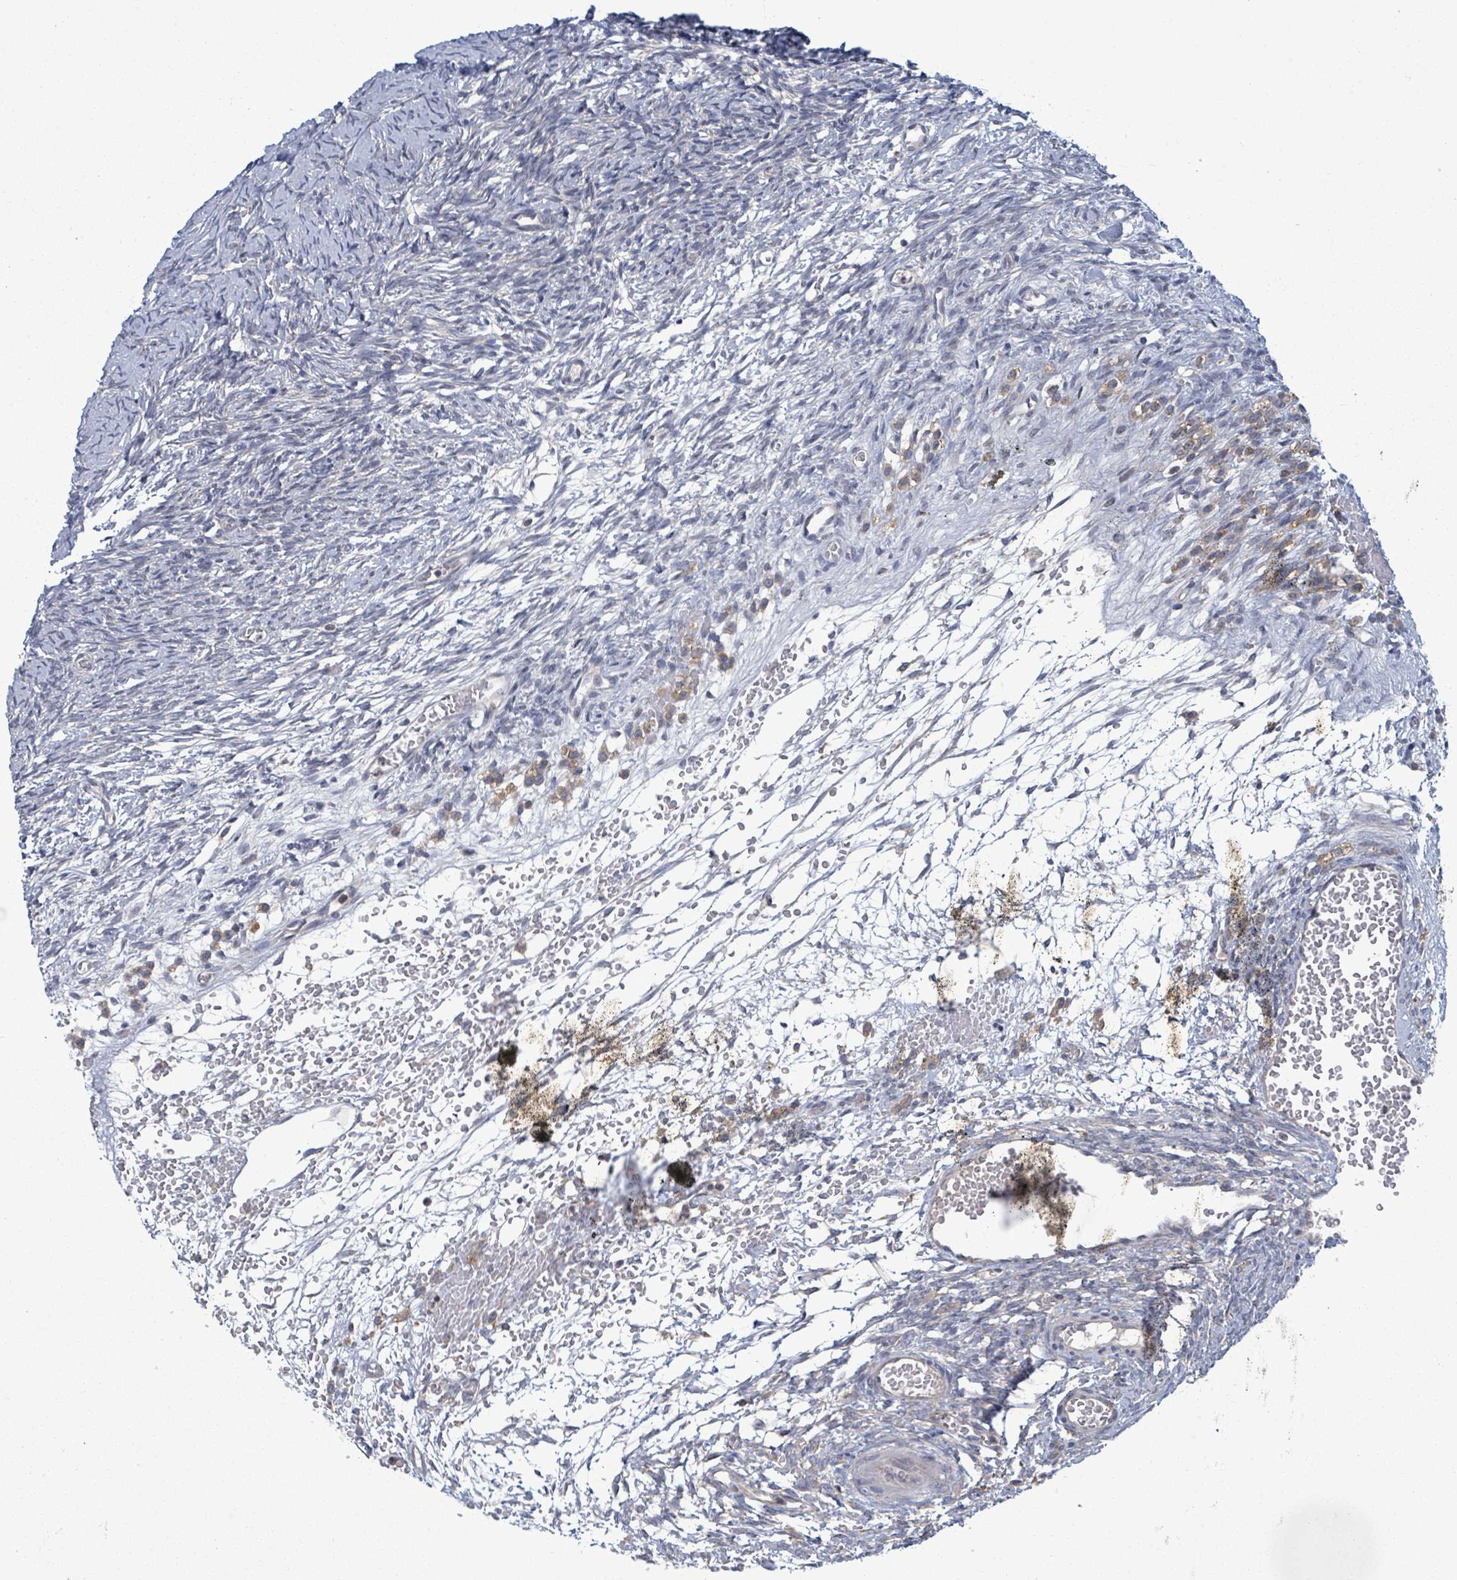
{"staining": {"intensity": "weak", "quantity": "<25%", "location": "cytoplasmic/membranous"}, "tissue": "ovary", "cell_type": "Follicle cells", "image_type": "normal", "snomed": [{"axis": "morphology", "description": "Normal tissue, NOS"}, {"axis": "topography", "description": "Ovary"}], "caption": "The immunohistochemistry (IHC) image has no significant expression in follicle cells of ovary. (DAB IHC, high magnification).", "gene": "ATP13A1", "patient": {"sex": "female", "age": 39}}